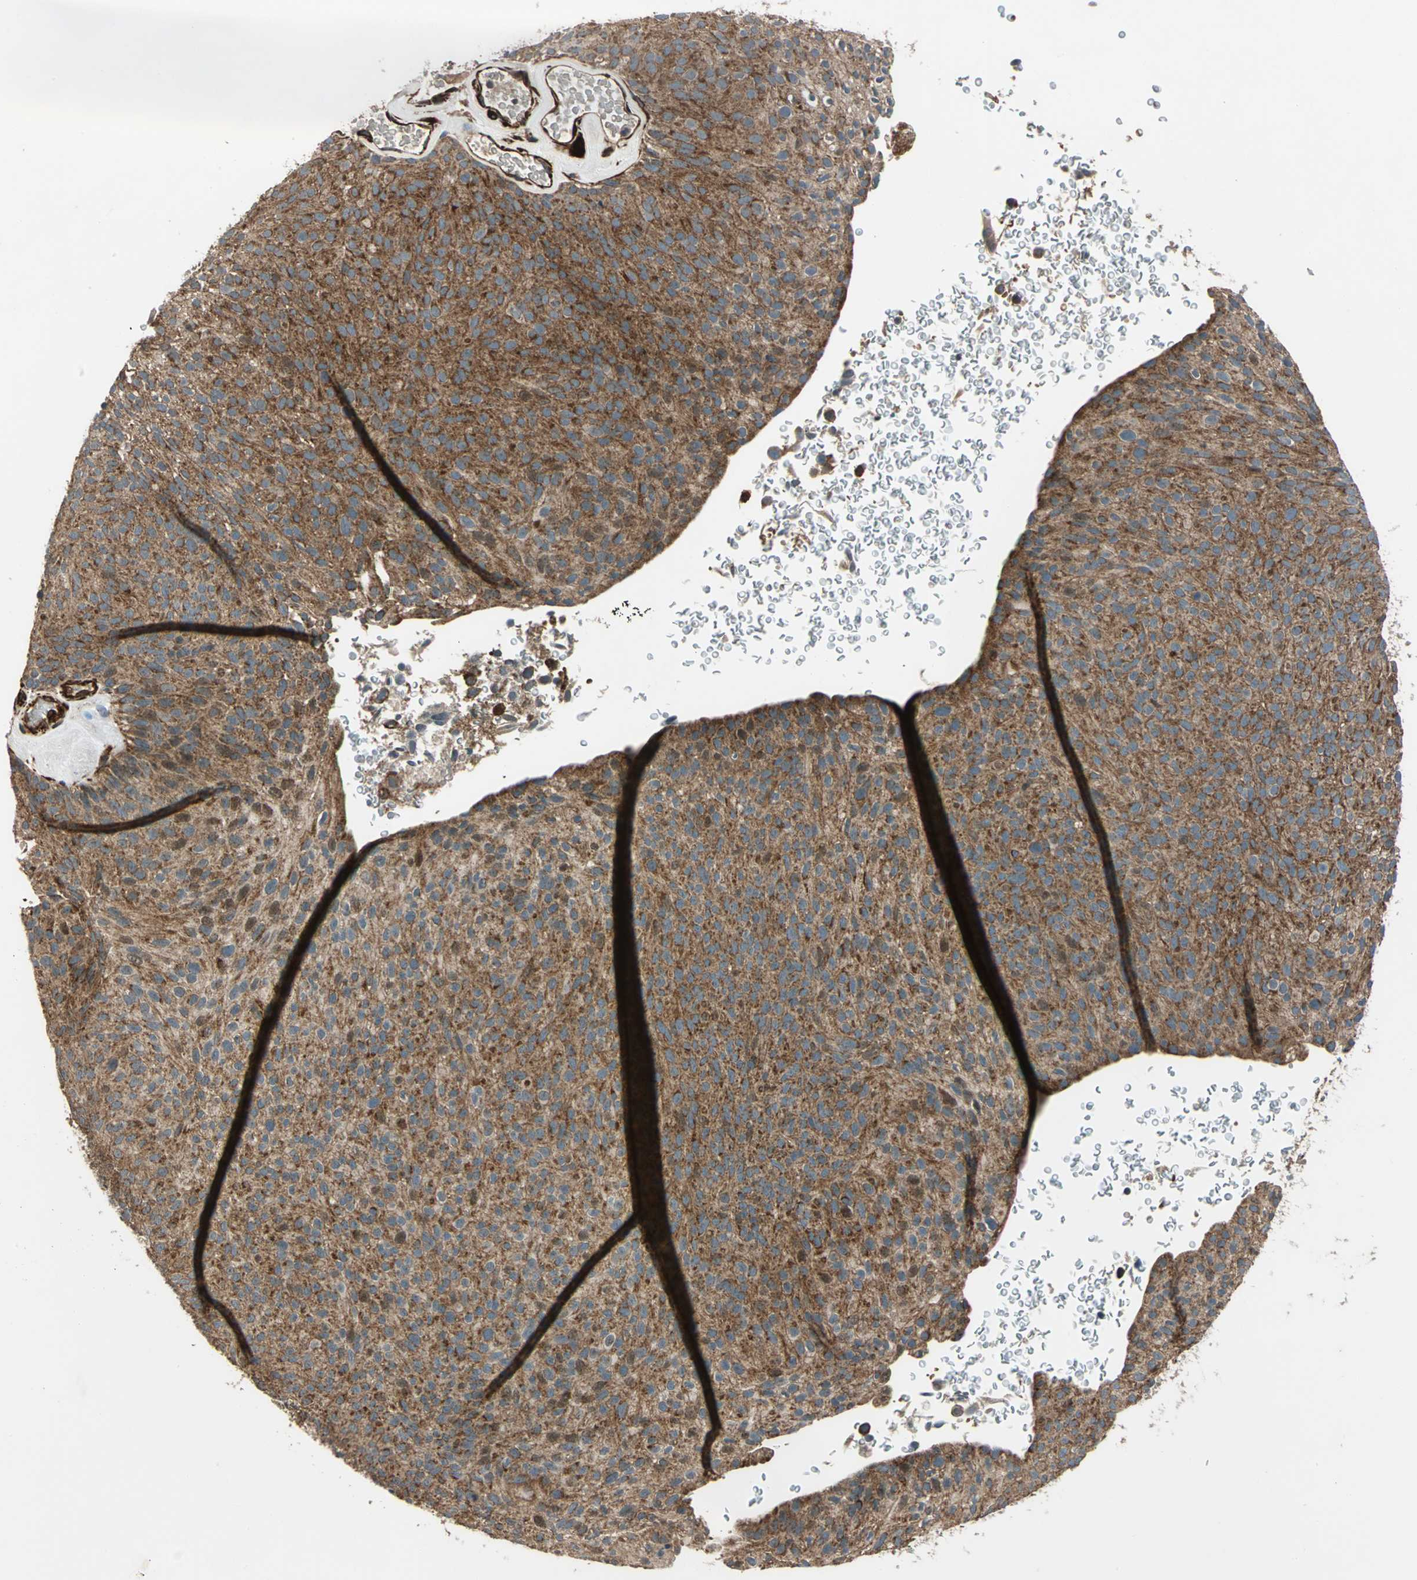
{"staining": {"intensity": "strong", "quantity": ">75%", "location": "cytoplasmic/membranous"}, "tissue": "urothelial cancer", "cell_type": "Tumor cells", "image_type": "cancer", "snomed": [{"axis": "morphology", "description": "Urothelial carcinoma, Low grade"}, {"axis": "topography", "description": "Urinary bladder"}], "caption": "IHC of urothelial carcinoma (low-grade) displays high levels of strong cytoplasmic/membranous staining in approximately >75% of tumor cells. (IHC, brightfield microscopy, high magnification).", "gene": "EXD2", "patient": {"sex": "male", "age": 78}}